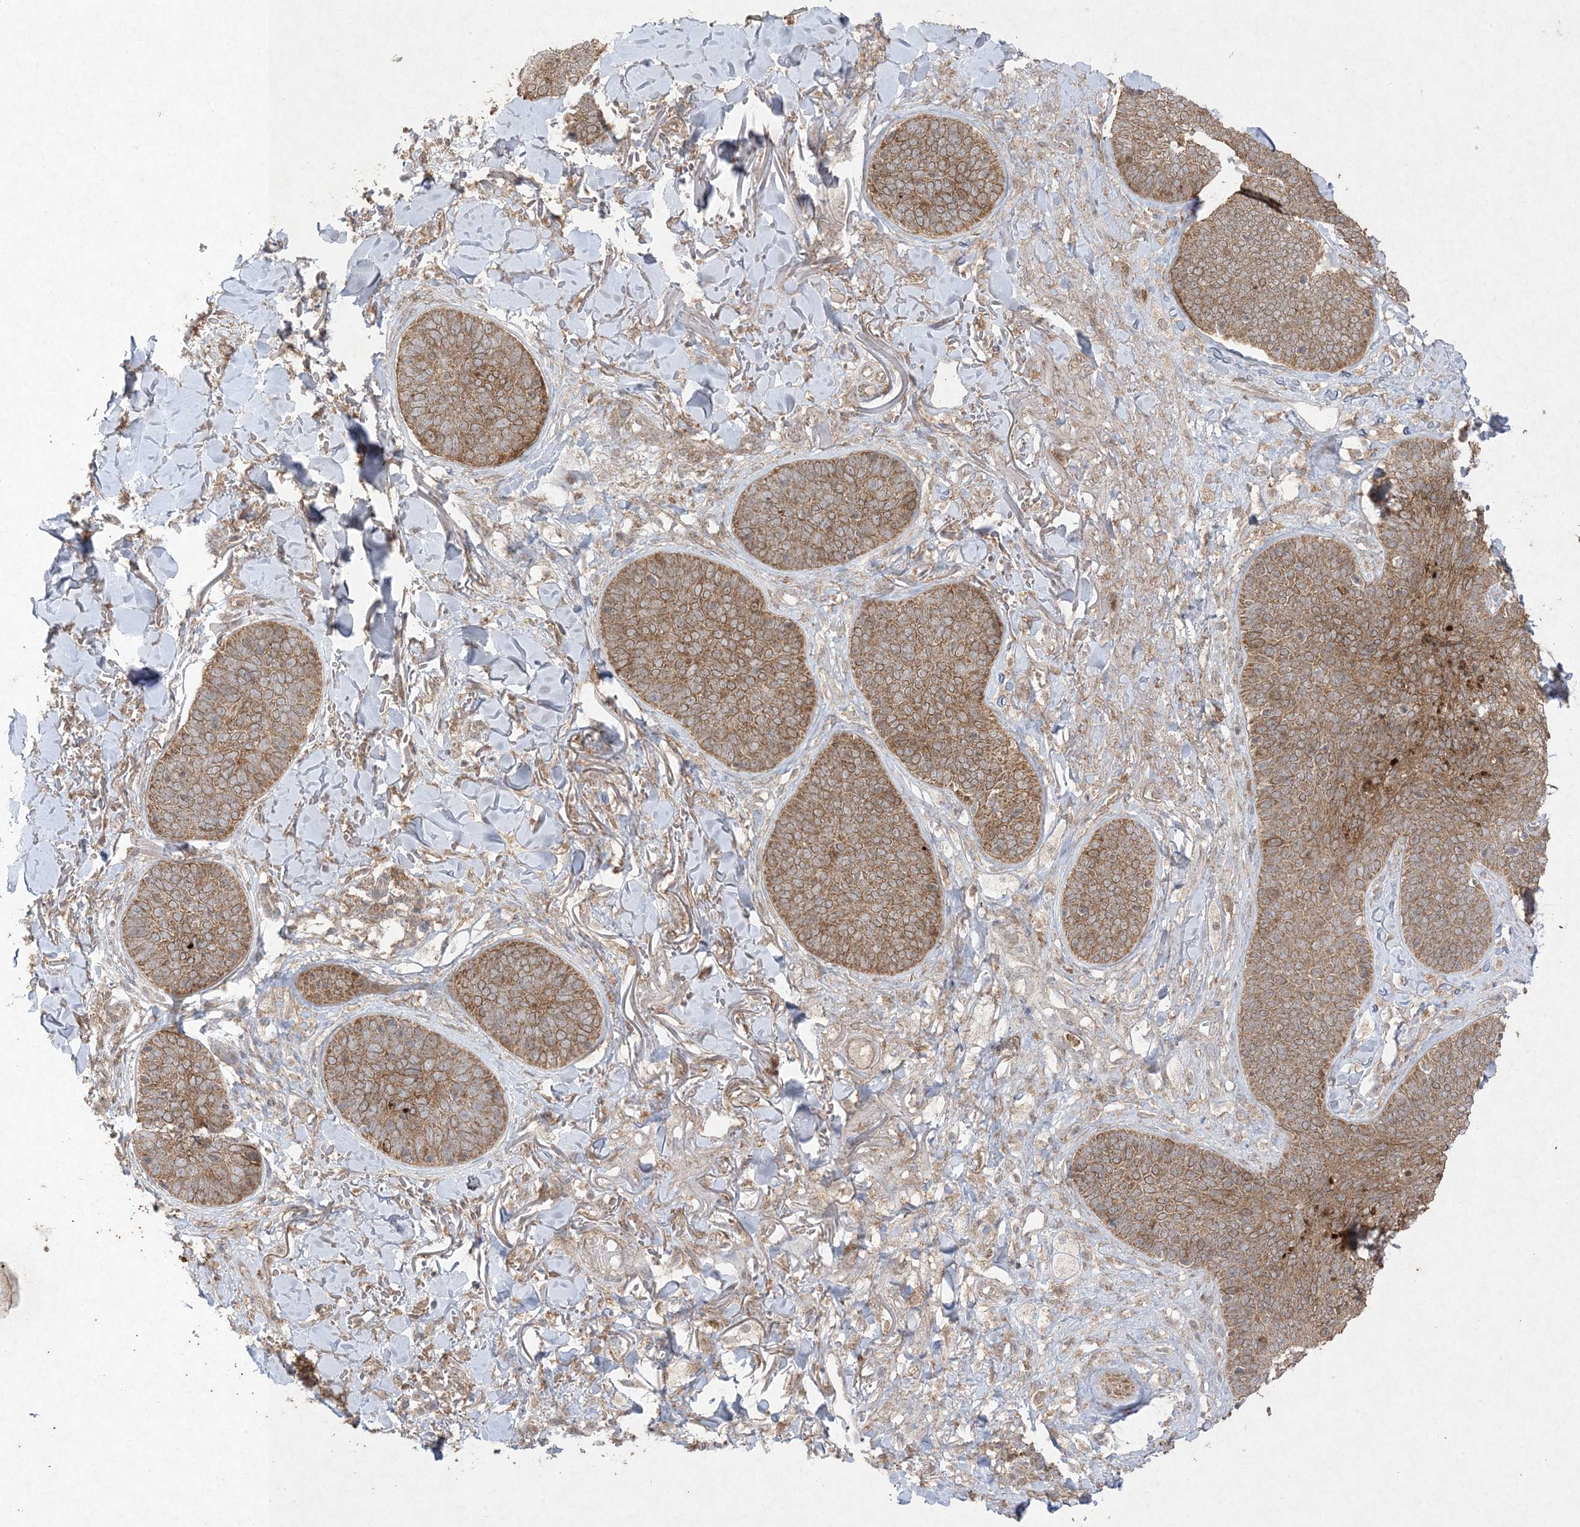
{"staining": {"intensity": "moderate", "quantity": ">75%", "location": "cytoplasmic/membranous"}, "tissue": "skin cancer", "cell_type": "Tumor cells", "image_type": "cancer", "snomed": [{"axis": "morphology", "description": "Basal cell carcinoma"}, {"axis": "topography", "description": "Skin"}], "caption": "An image of human basal cell carcinoma (skin) stained for a protein reveals moderate cytoplasmic/membranous brown staining in tumor cells.", "gene": "UBE2C", "patient": {"sex": "male", "age": 85}}